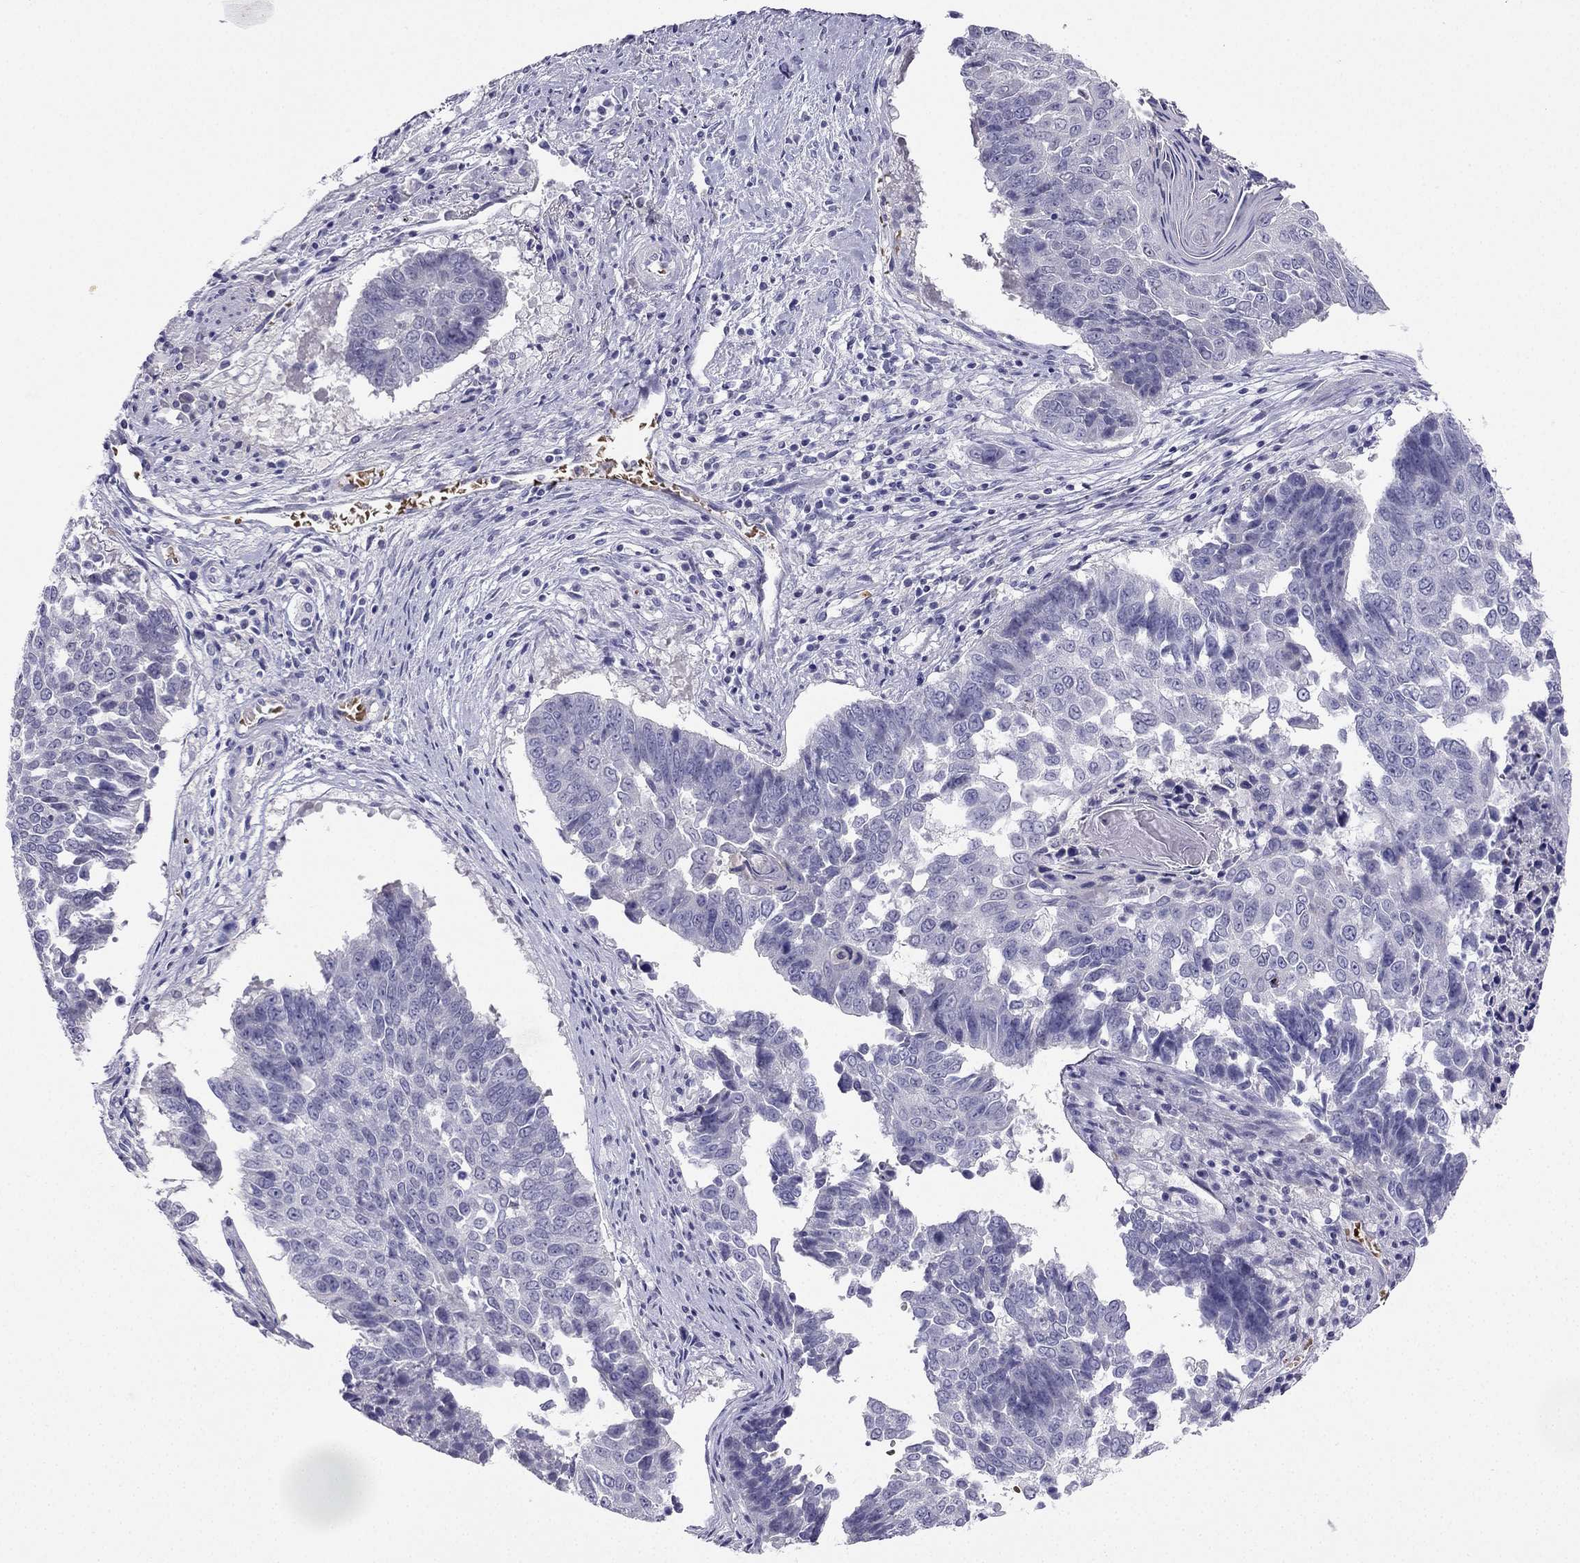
{"staining": {"intensity": "negative", "quantity": "none", "location": "none"}, "tissue": "lung cancer", "cell_type": "Tumor cells", "image_type": "cancer", "snomed": [{"axis": "morphology", "description": "Squamous cell carcinoma, NOS"}, {"axis": "topography", "description": "Lung"}], "caption": "This is an immunohistochemistry image of lung cancer (squamous cell carcinoma). There is no staining in tumor cells.", "gene": "RSPH14", "patient": {"sex": "male", "age": 73}}